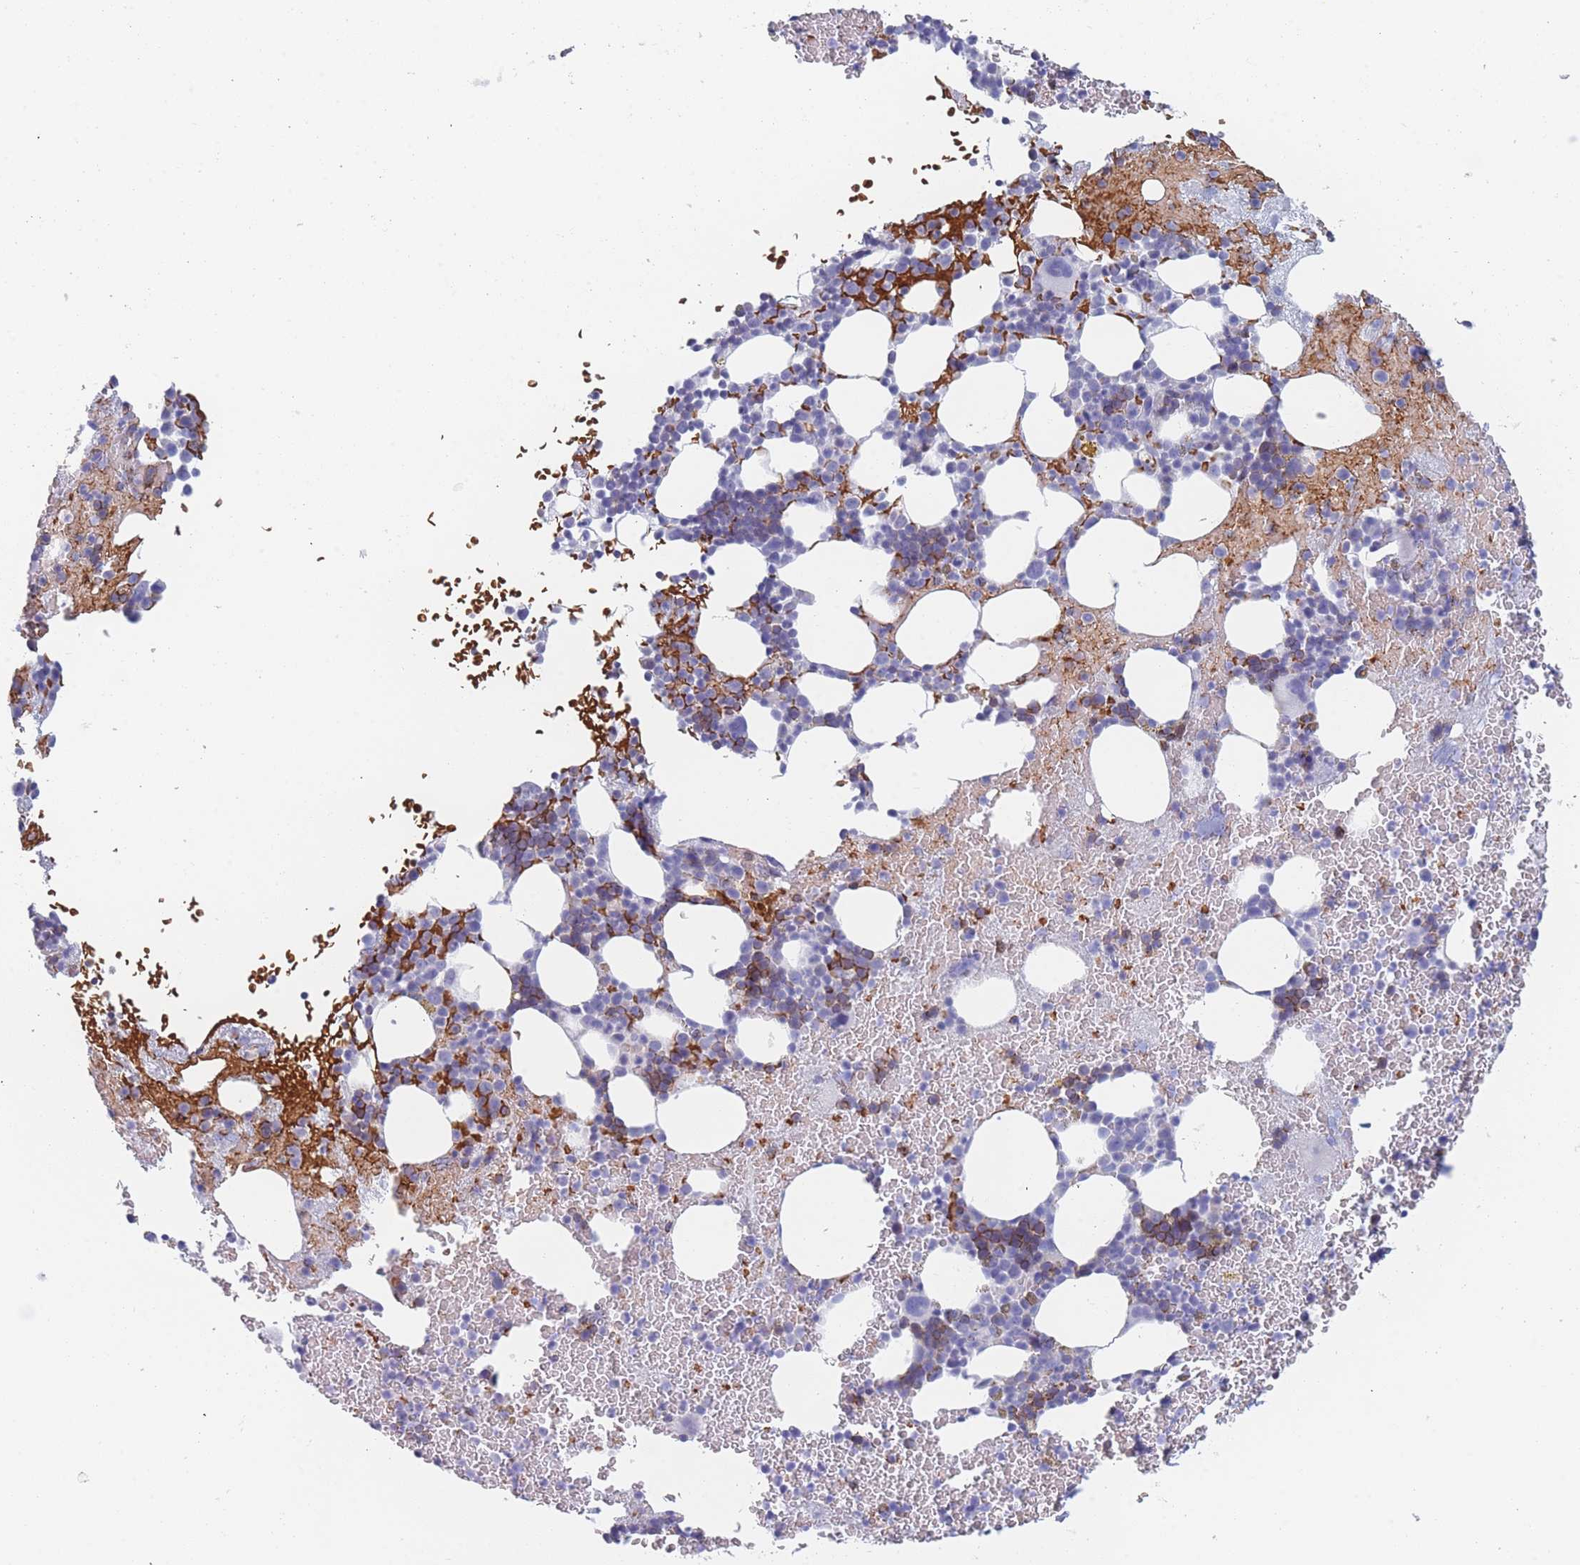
{"staining": {"intensity": "negative", "quantity": "none", "location": "none"}, "tissue": "bone marrow", "cell_type": "Hematopoietic cells", "image_type": "normal", "snomed": [{"axis": "morphology", "description": "Normal tissue, NOS"}, {"axis": "topography", "description": "Bone marrow"}], "caption": "Benign bone marrow was stained to show a protein in brown. There is no significant expression in hematopoietic cells. Nuclei are stained in blue.", "gene": "OR5D16", "patient": {"sex": "male", "age": 26}}